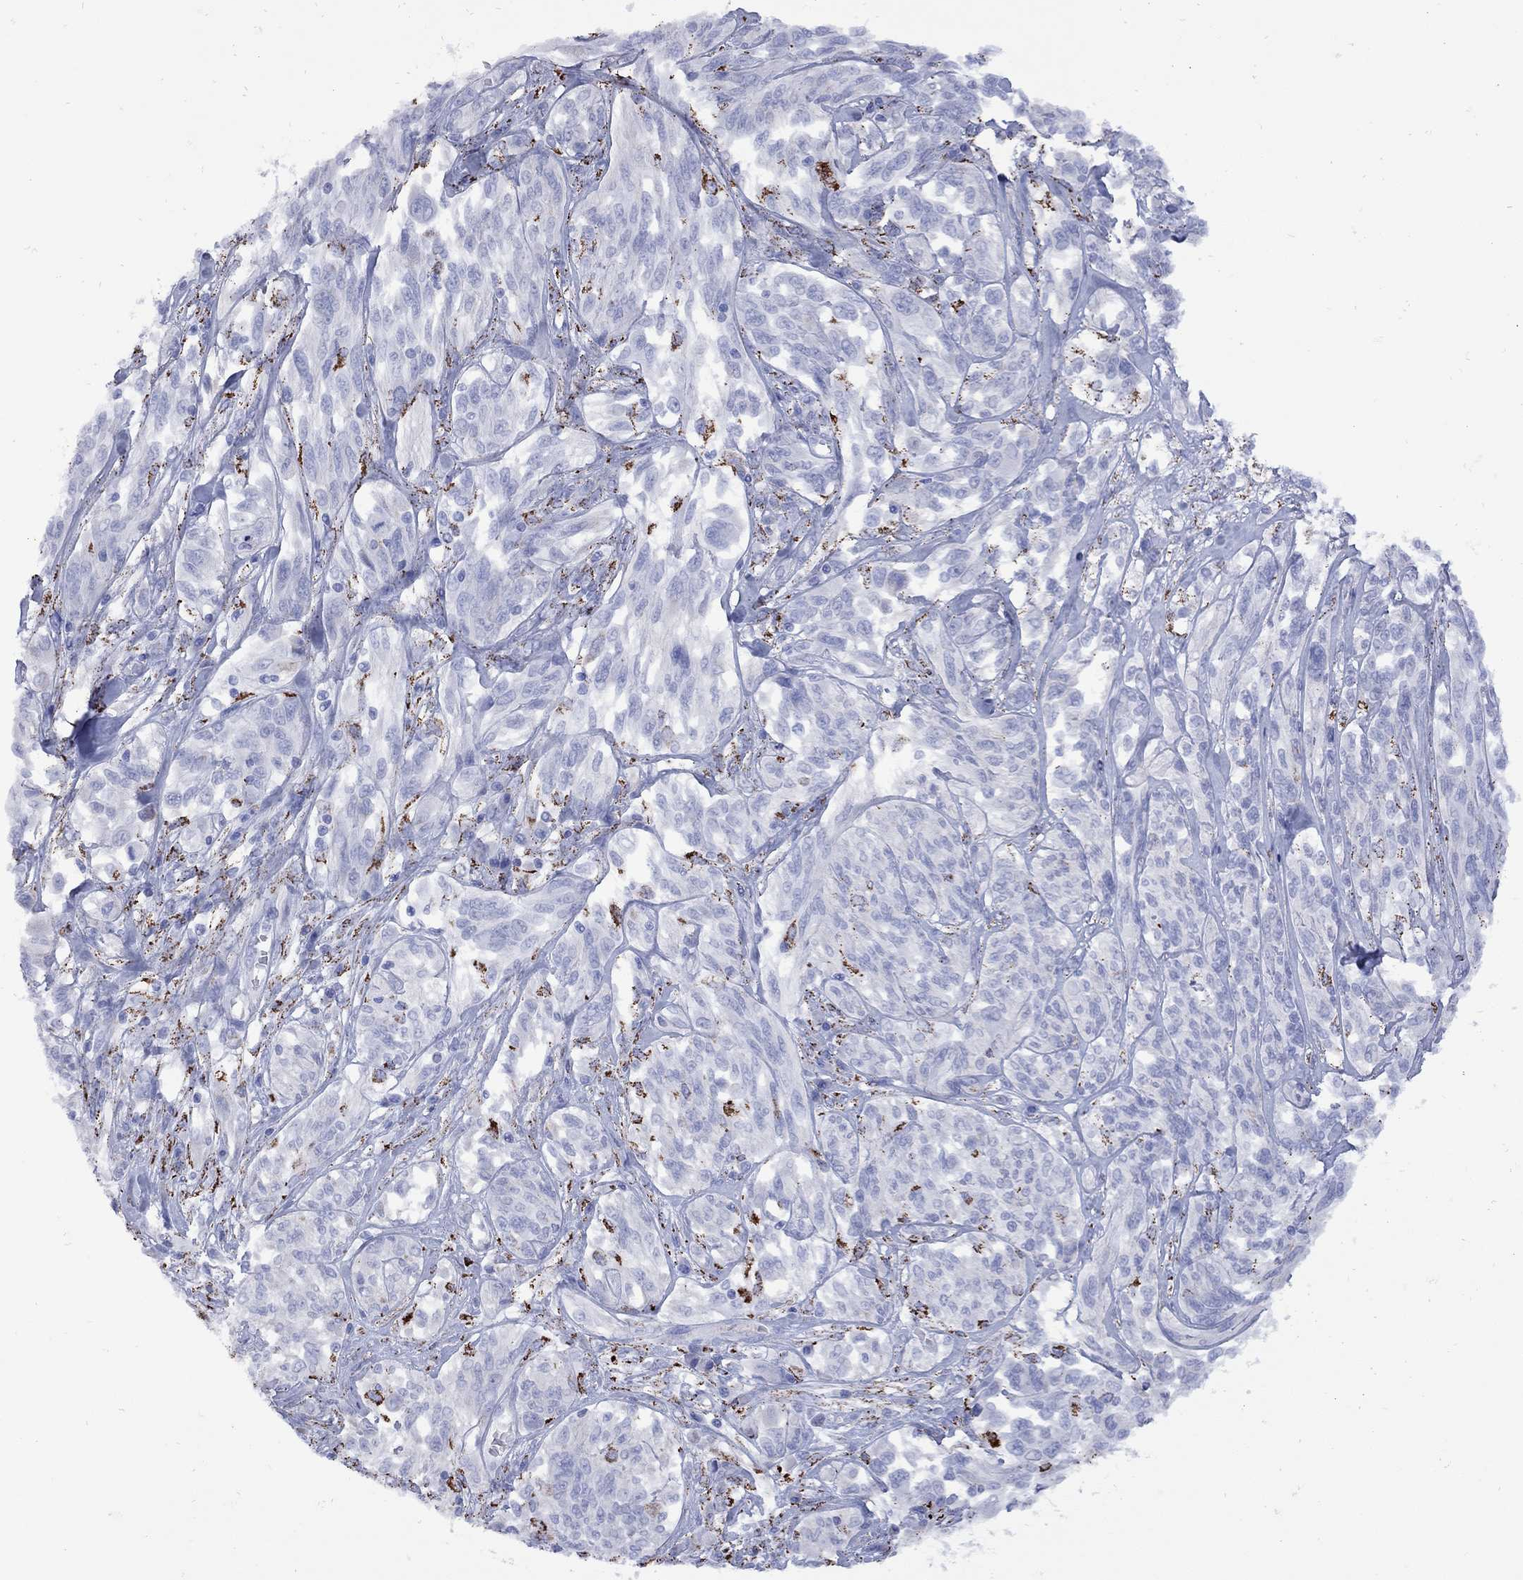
{"staining": {"intensity": "negative", "quantity": "none", "location": "none"}, "tissue": "melanoma", "cell_type": "Tumor cells", "image_type": "cancer", "snomed": [{"axis": "morphology", "description": "Malignant melanoma, NOS"}, {"axis": "topography", "description": "Skin"}], "caption": "High magnification brightfield microscopy of malignant melanoma stained with DAB (brown) and counterstained with hematoxylin (blue): tumor cells show no significant expression. (DAB (3,3'-diaminobenzidine) IHC, high magnification).", "gene": "SESTD1", "patient": {"sex": "female", "age": 91}}